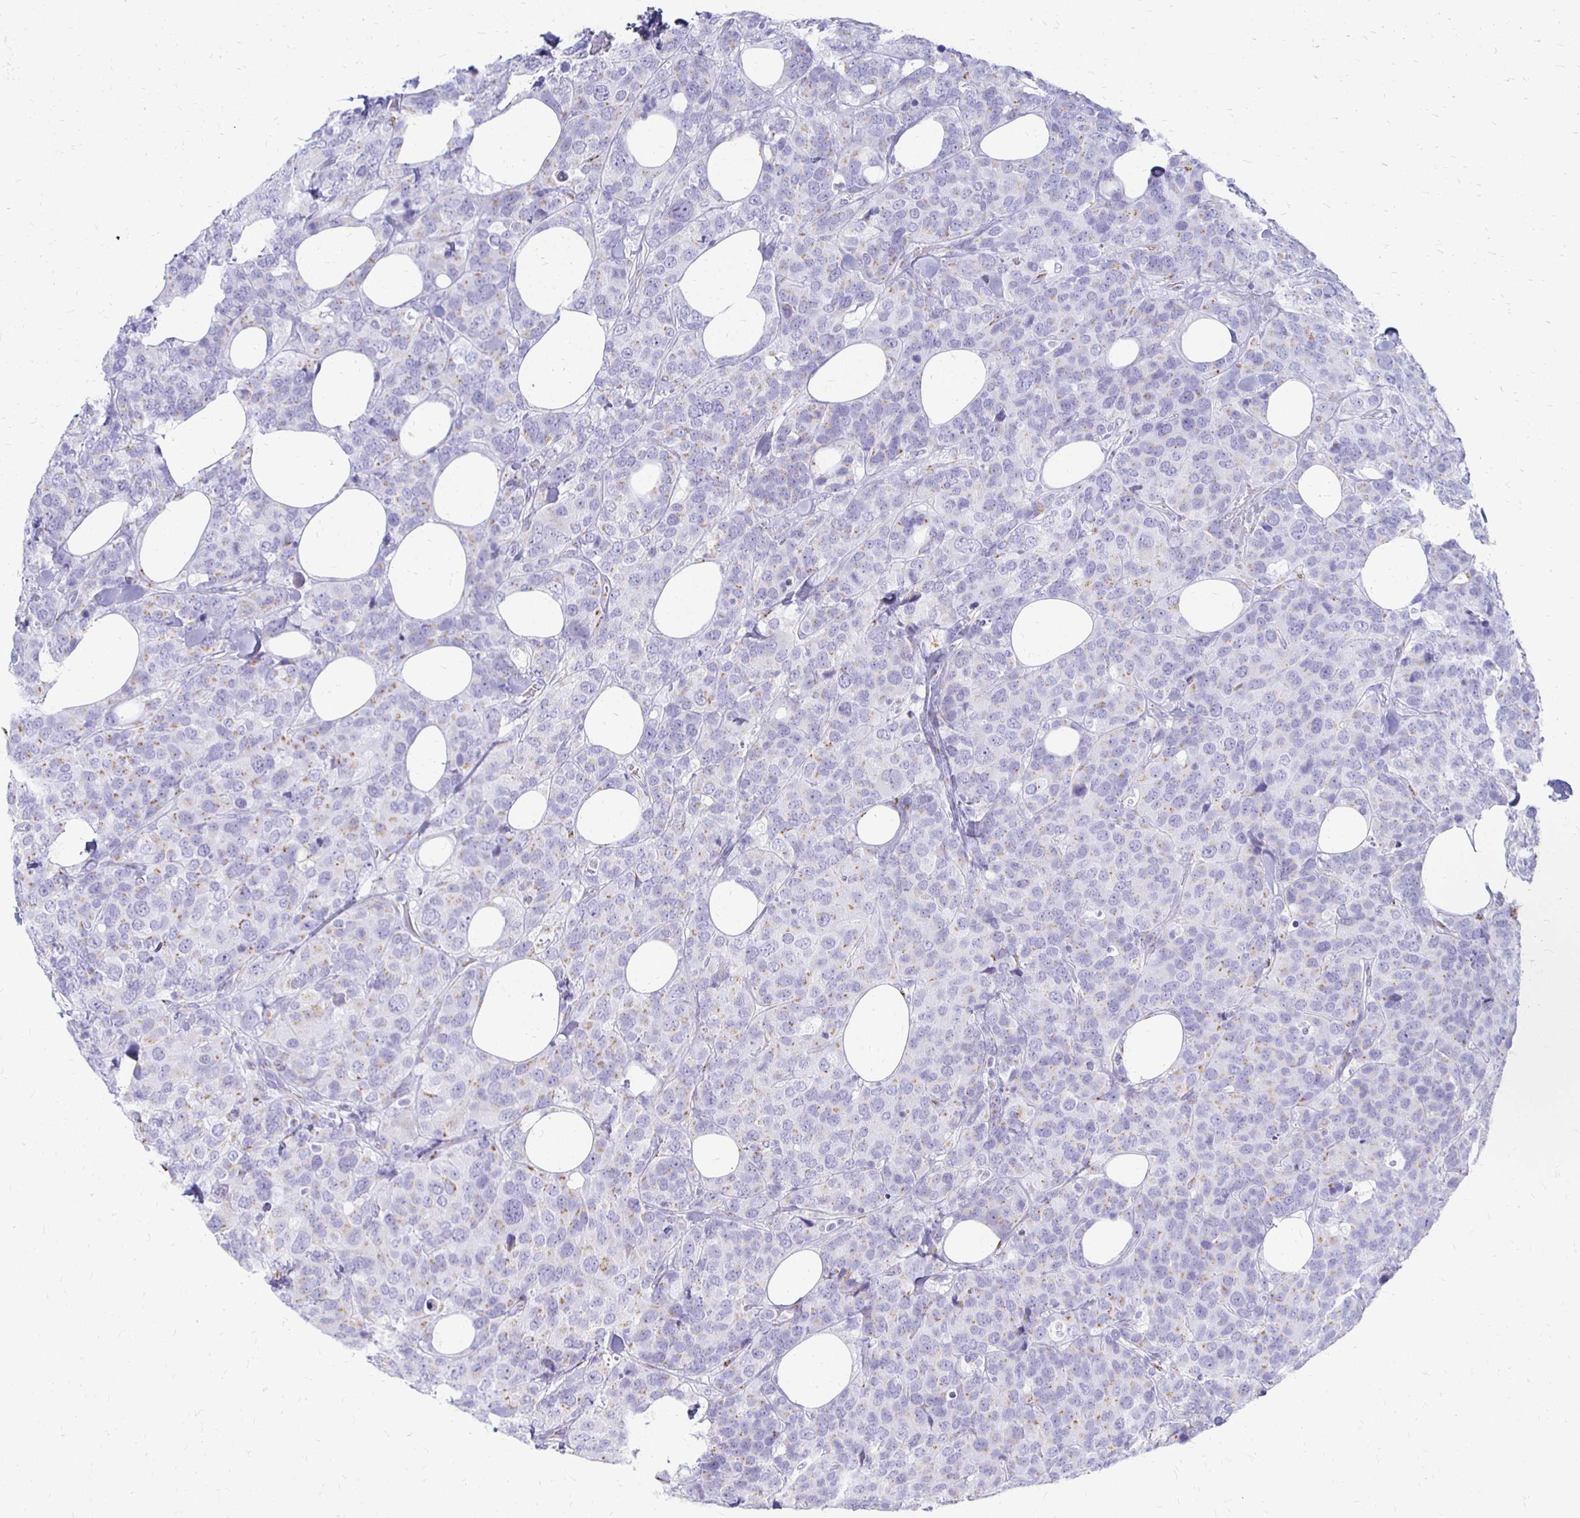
{"staining": {"intensity": "weak", "quantity": "25%-75%", "location": "cytoplasmic/membranous"}, "tissue": "breast cancer", "cell_type": "Tumor cells", "image_type": "cancer", "snomed": [{"axis": "morphology", "description": "Lobular carcinoma"}, {"axis": "topography", "description": "Breast"}], "caption": "Immunohistochemistry staining of lobular carcinoma (breast), which reveals low levels of weak cytoplasmic/membranous positivity in approximately 25%-75% of tumor cells indicating weak cytoplasmic/membranous protein staining. The staining was performed using DAB (3,3'-diaminobenzidine) (brown) for protein detection and nuclei were counterstained in hematoxylin (blue).", "gene": "PAGE4", "patient": {"sex": "female", "age": 59}}